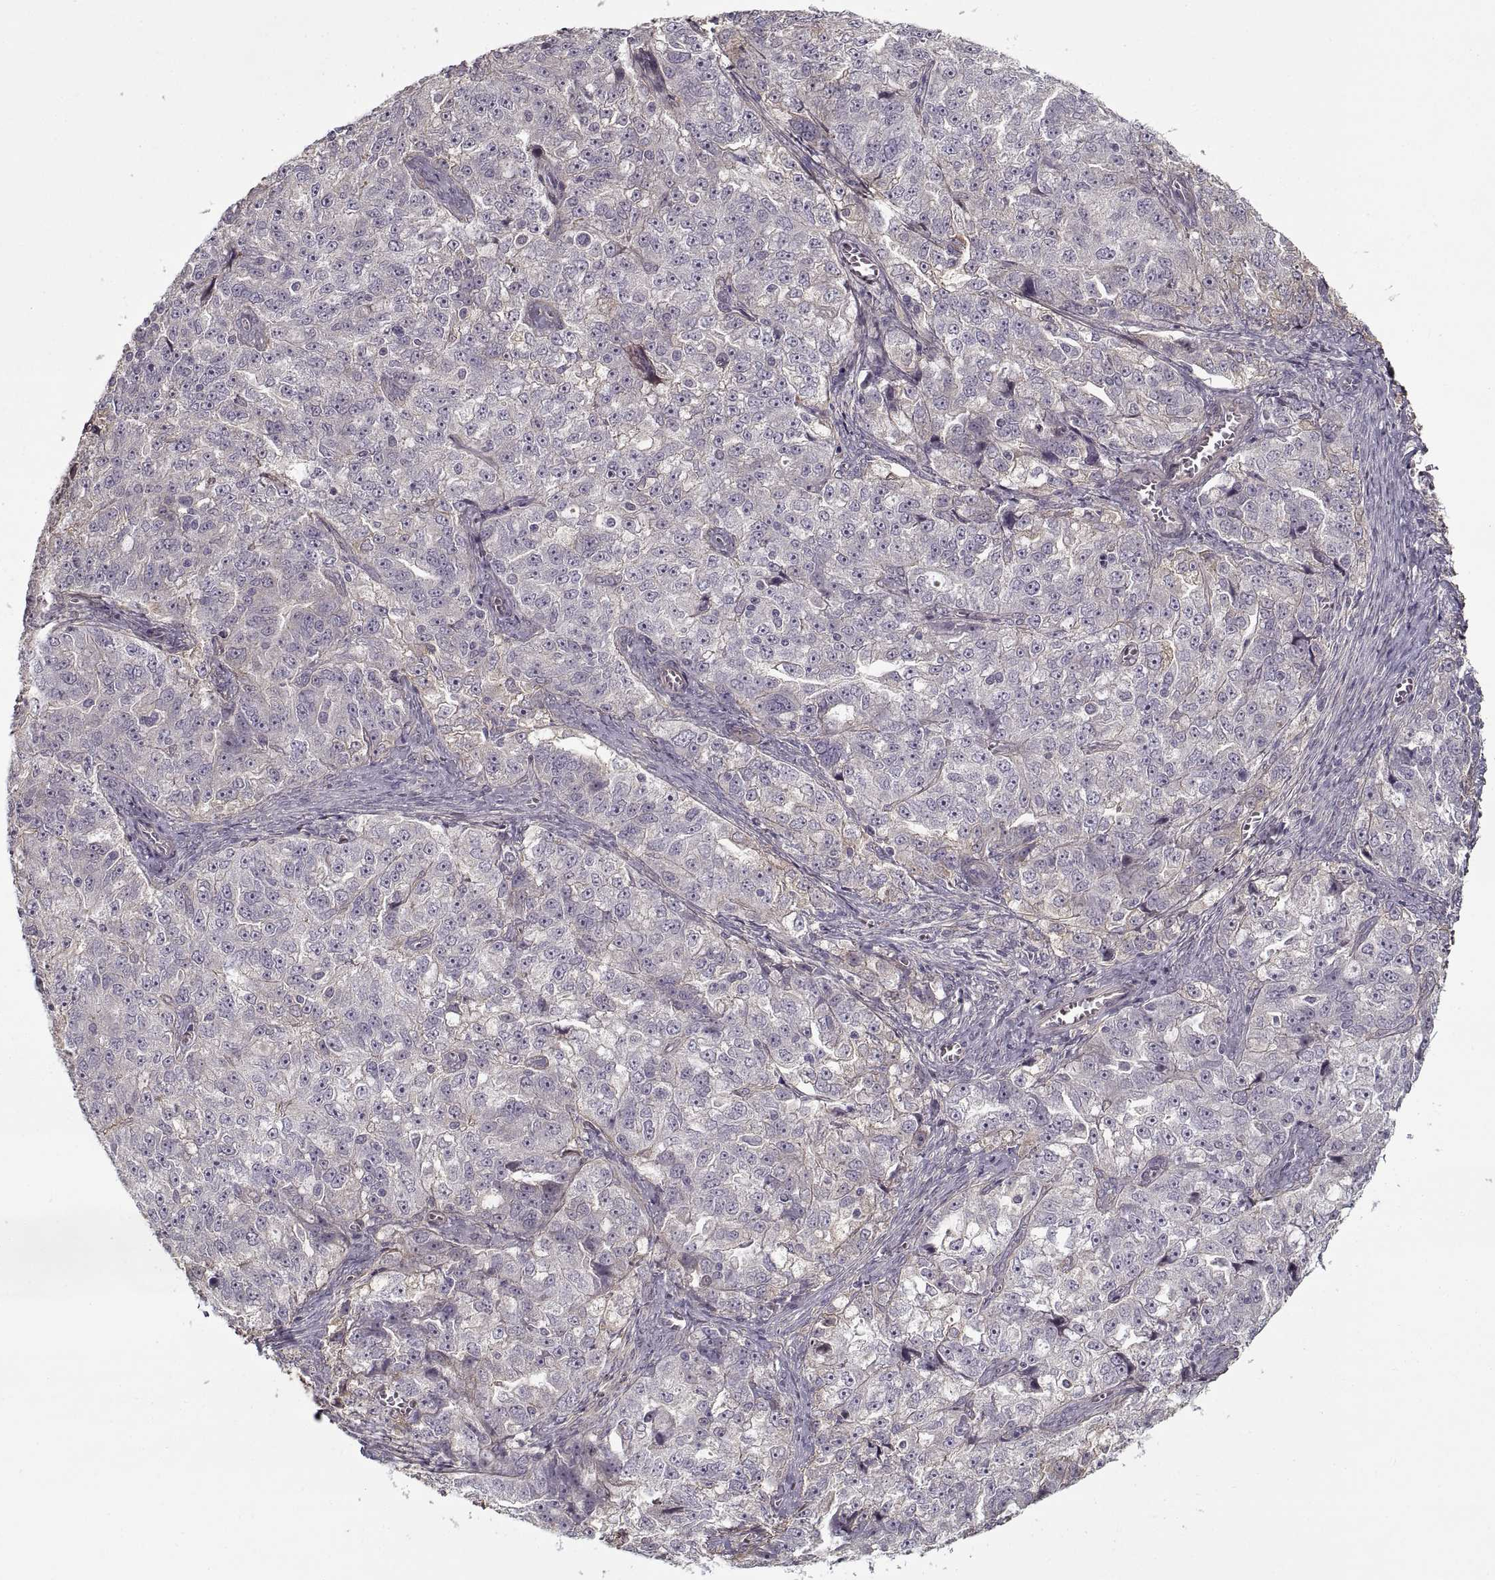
{"staining": {"intensity": "negative", "quantity": "none", "location": "none"}, "tissue": "ovarian cancer", "cell_type": "Tumor cells", "image_type": "cancer", "snomed": [{"axis": "morphology", "description": "Cystadenocarcinoma, serous, NOS"}, {"axis": "topography", "description": "Ovary"}], "caption": "Photomicrograph shows no significant protein staining in tumor cells of serous cystadenocarcinoma (ovarian).", "gene": "LAMB2", "patient": {"sex": "female", "age": 51}}